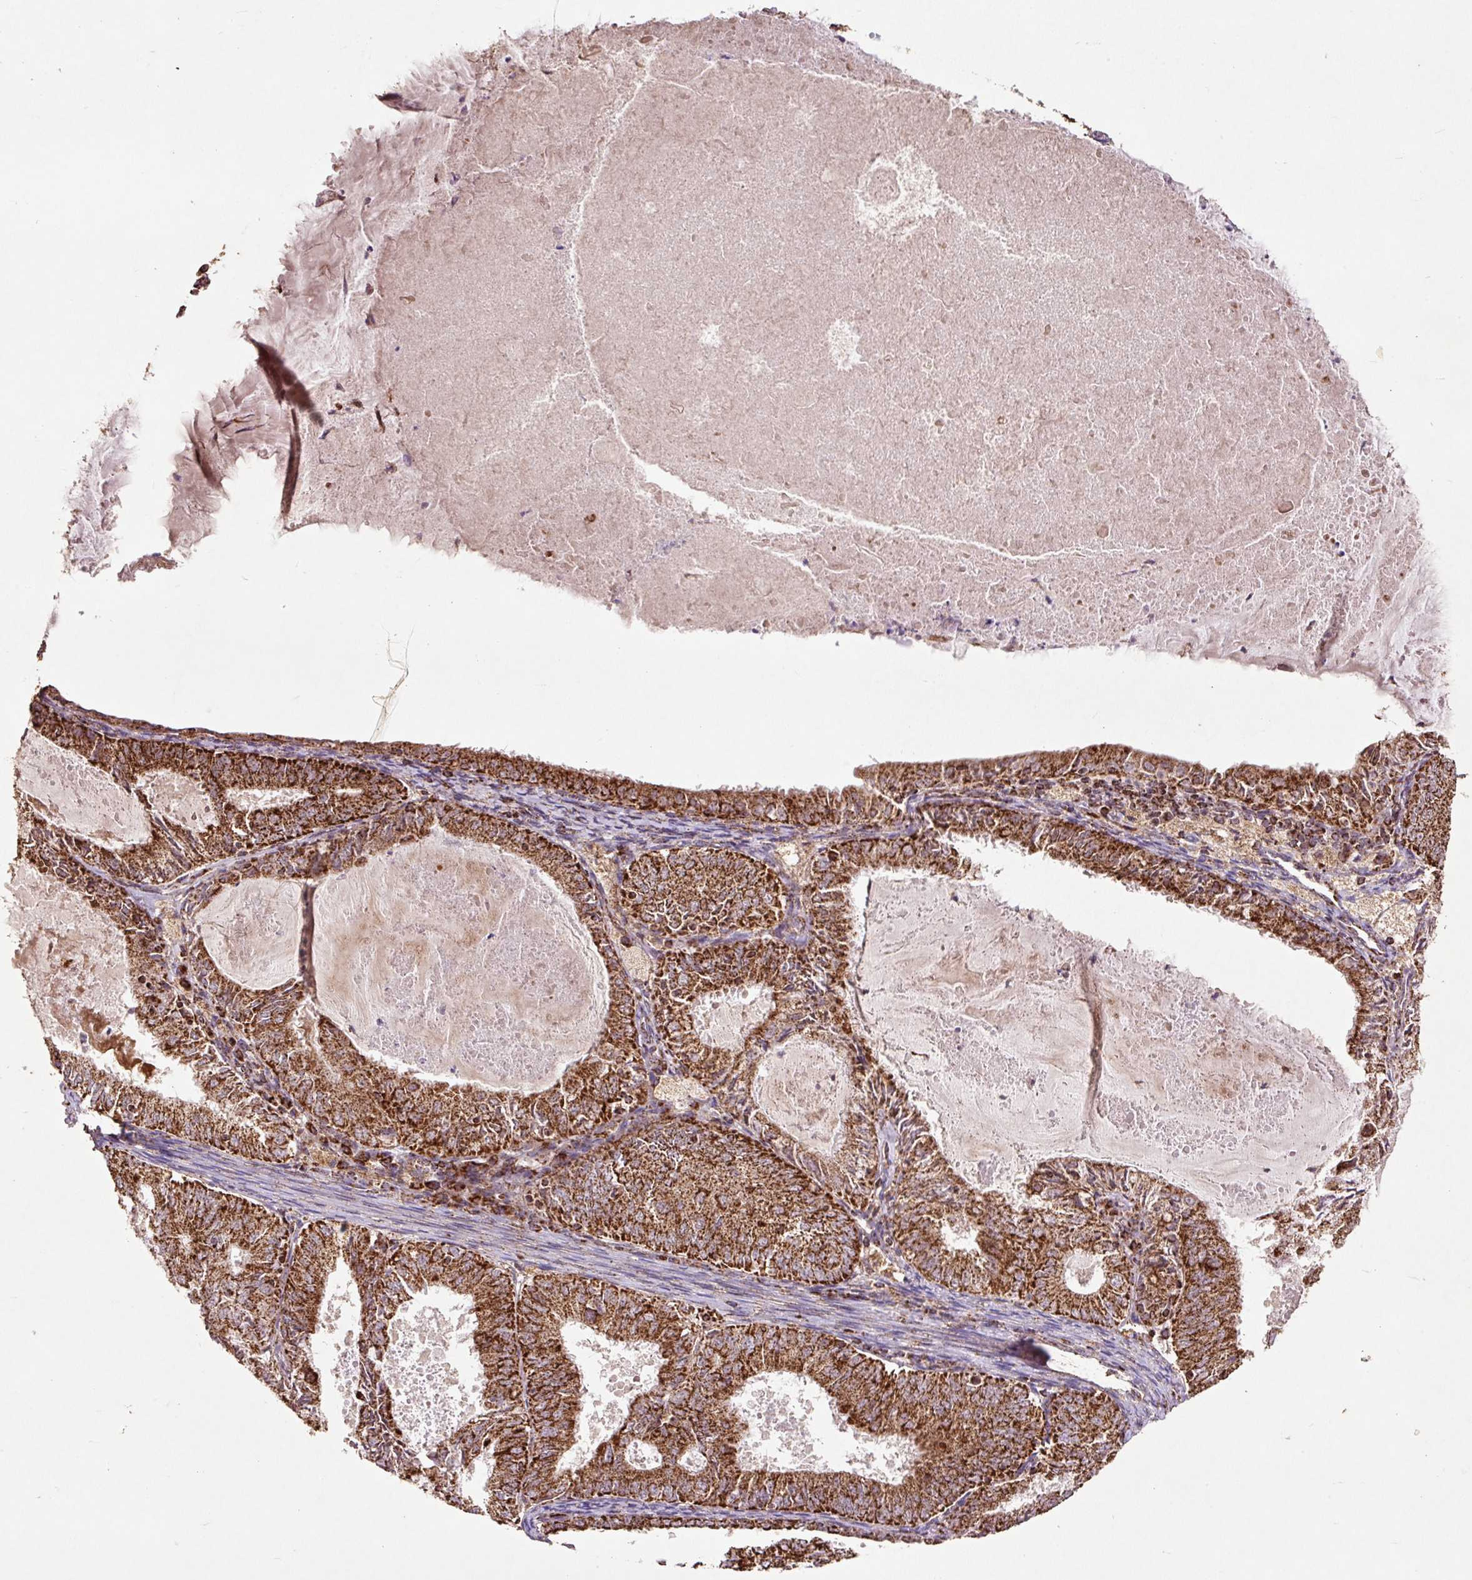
{"staining": {"intensity": "strong", "quantity": ">75%", "location": "cytoplasmic/membranous"}, "tissue": "endometrial cancer", "cell_type": "Tumor cells", "image_type": "cancer", "snomed": [{"axis": "morphology", "description": "Adenocarcinoma, NOS"}, {"axis": "topography", "description": "Endometrium"}], "caption": "Immunohistochemical staining of human endometrial adenocarcinoma reveals high levels of strong cytoplasmic/membranous protein staining in approximately >75% of tumor cells.", "gene": "ATP5F1A", "patient": {"sex": "female", "age": 57}}